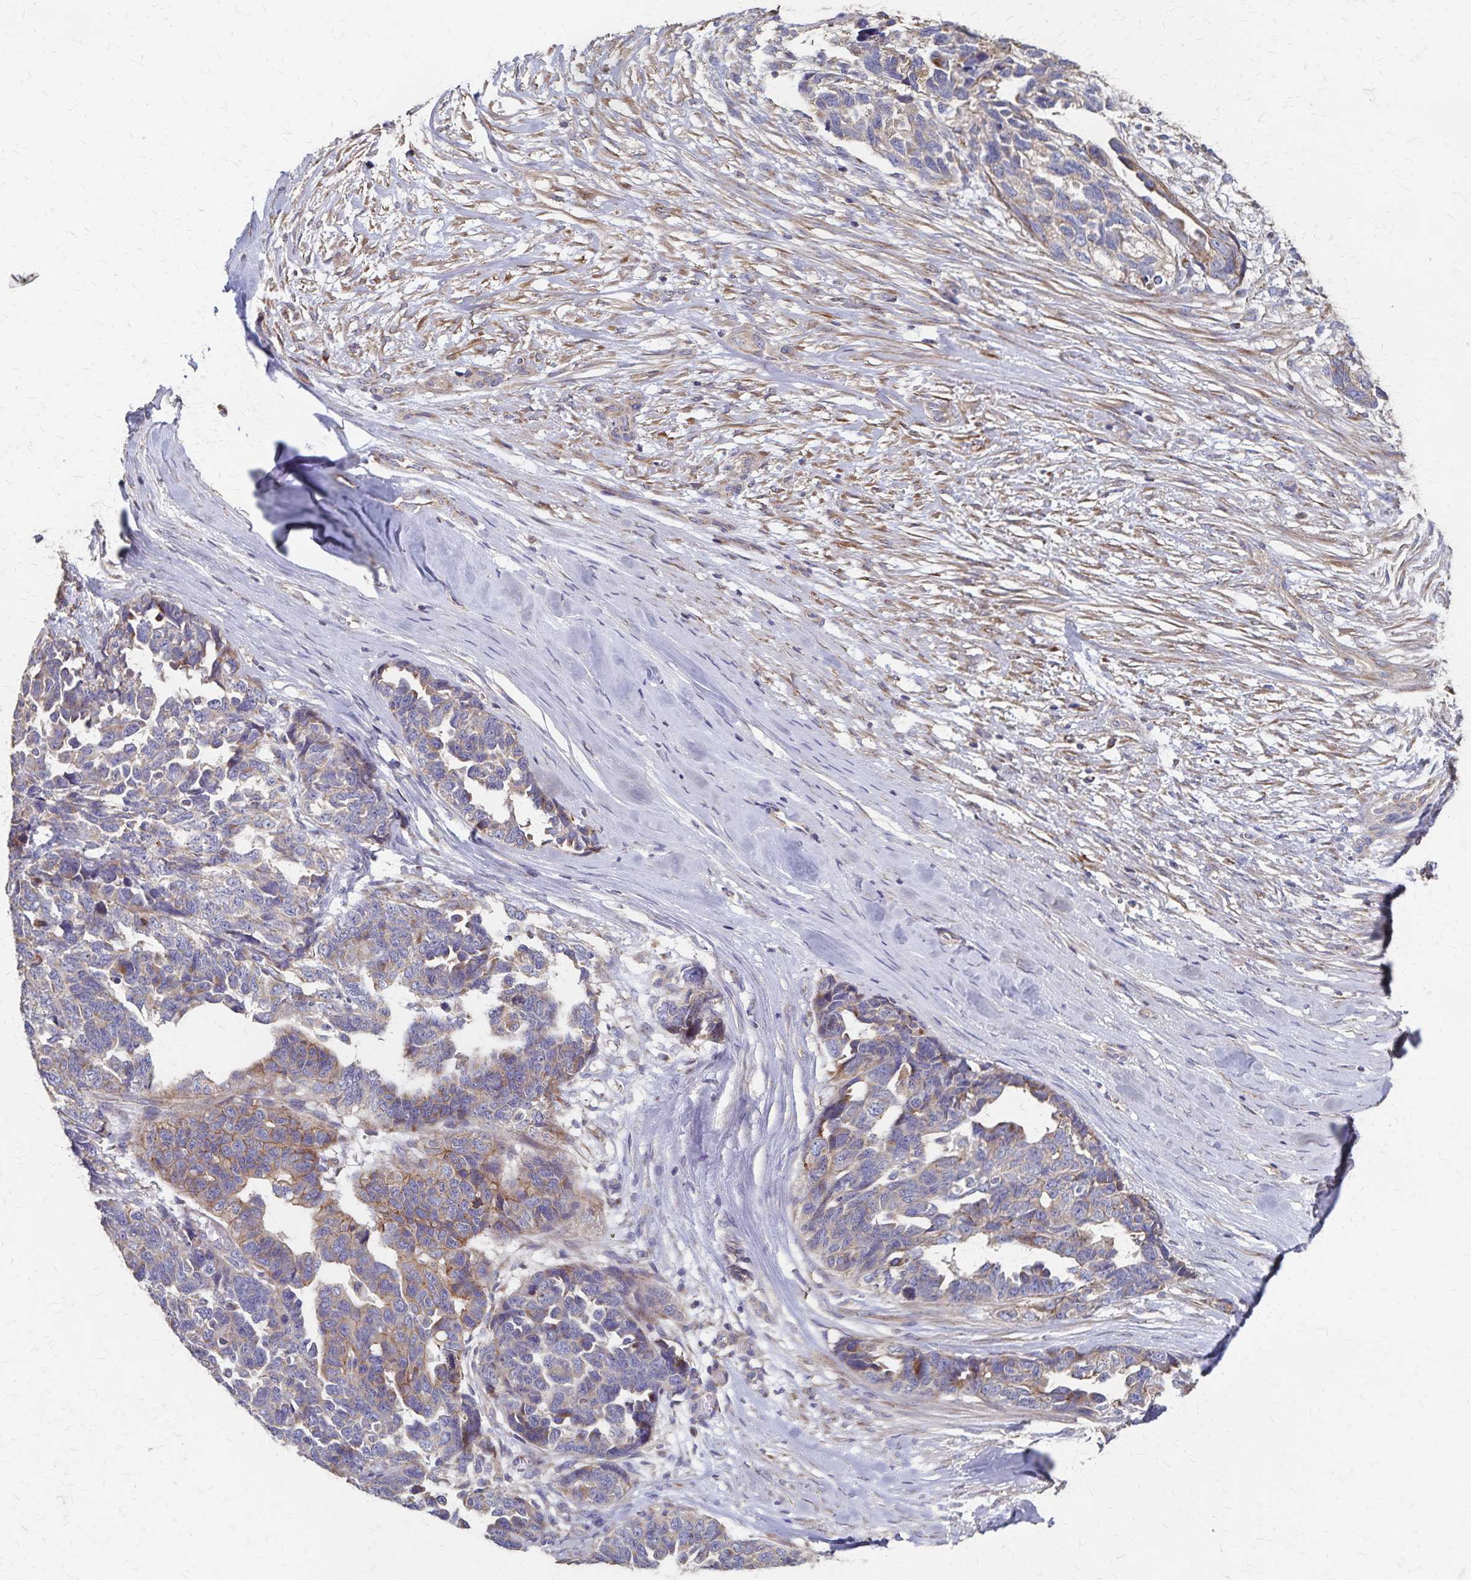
{"staining": {"intensity": "weak", "quantity": "<25%", "location": "cytoplasmic/membranous"}, "tissue": "ovarian cancer", "cell_type": "Tumor cells", "image_type": "cancer", "snomed": [{"axis": "morphology", "description": "Cystadenocarcinoma, serous, NOS"}, {"axis": "topography", "description": "Ovary"}], "caption": "This is a histopathology image of immunohistochemistry staining of ovarian serous cystadenocarcinoma, which shows no staining in tumor cells.", "gene": "PGAP2", "patient": {"sex": "female", "age": 69}}